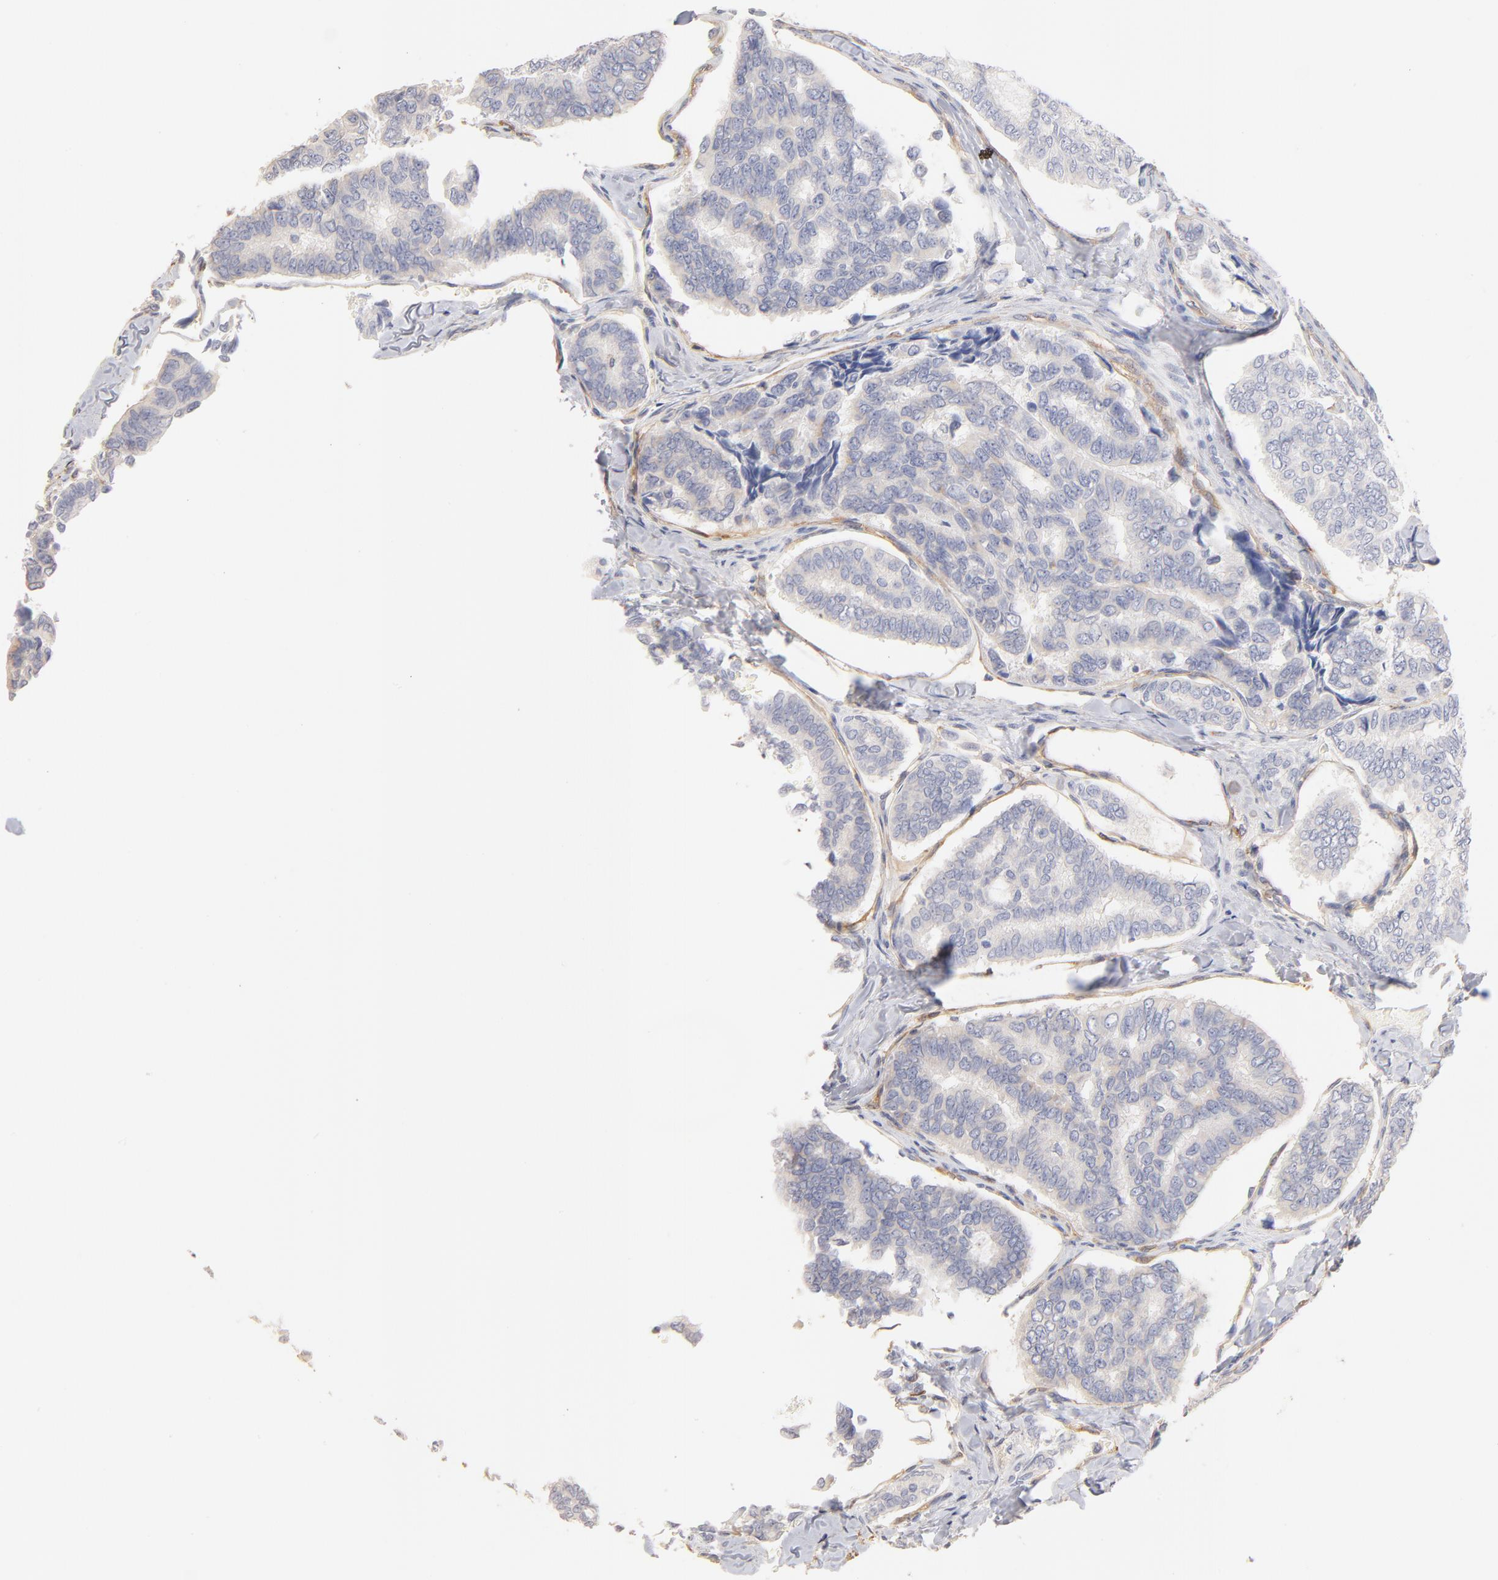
{"staining": {"intensity": "negative", "quantity": "none", "location": "none"}, "tissue": "thyroid cancer", "cell_type": "Tumor cells", "image_type": "cancer", "snomed": [{"axis": "morphology", "description": "Follicular adenoma carcinoma, NOS"}, {"axis": "topography", "description": "Thyroid gland"}], "caption": "High power microscopy micrograph of an immunohistochemistry (IHC) image of thyroid cancer (follicular adenoma carcinoma), revealing no significant staining in tumor cells.", "gene": "ITGA8", "patient": {"sex": "female", "age": 71}}